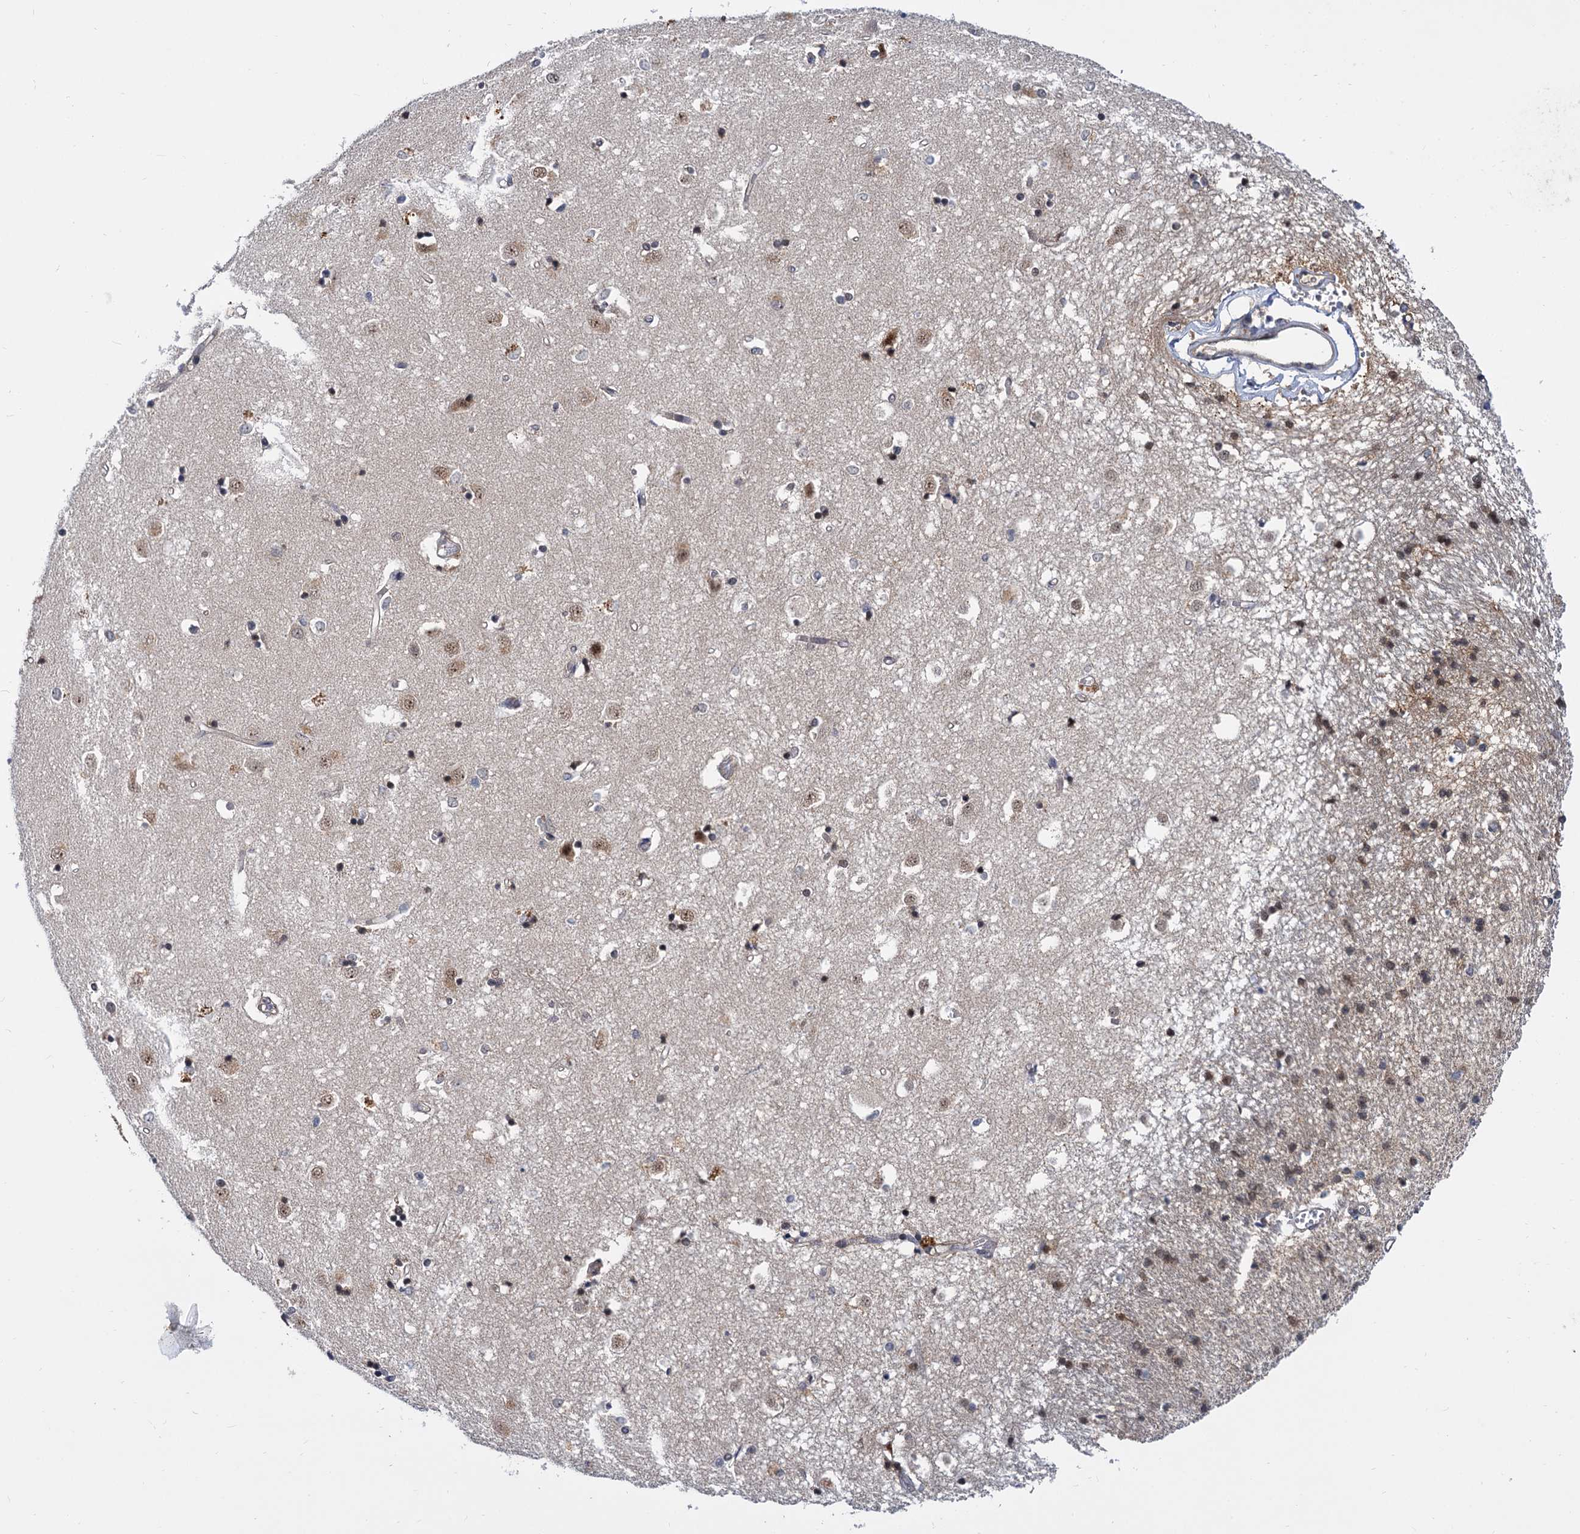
{"staining": {"intensity": "moderate", "quantity": "25%-75%", "location": "cytoplasmic/membranous,nuclear"}, "tissue": "caudate", "cell_type": "Glial cells", "image_type": "normal", "snomed": [{"axis": "morphology", "description": "Normal tissue, NOS"}, {"axis": "topography", "description": "Lateral ventricle wall"}], "caption": "Normal caudate shows moderate cytoplasmic/membranous,nuclear expression in about 25%-75% of glial cells, visualized by immunohistochemistry.", "gene": "SNX15", "patient": {"sex": "male", "age": 45}}